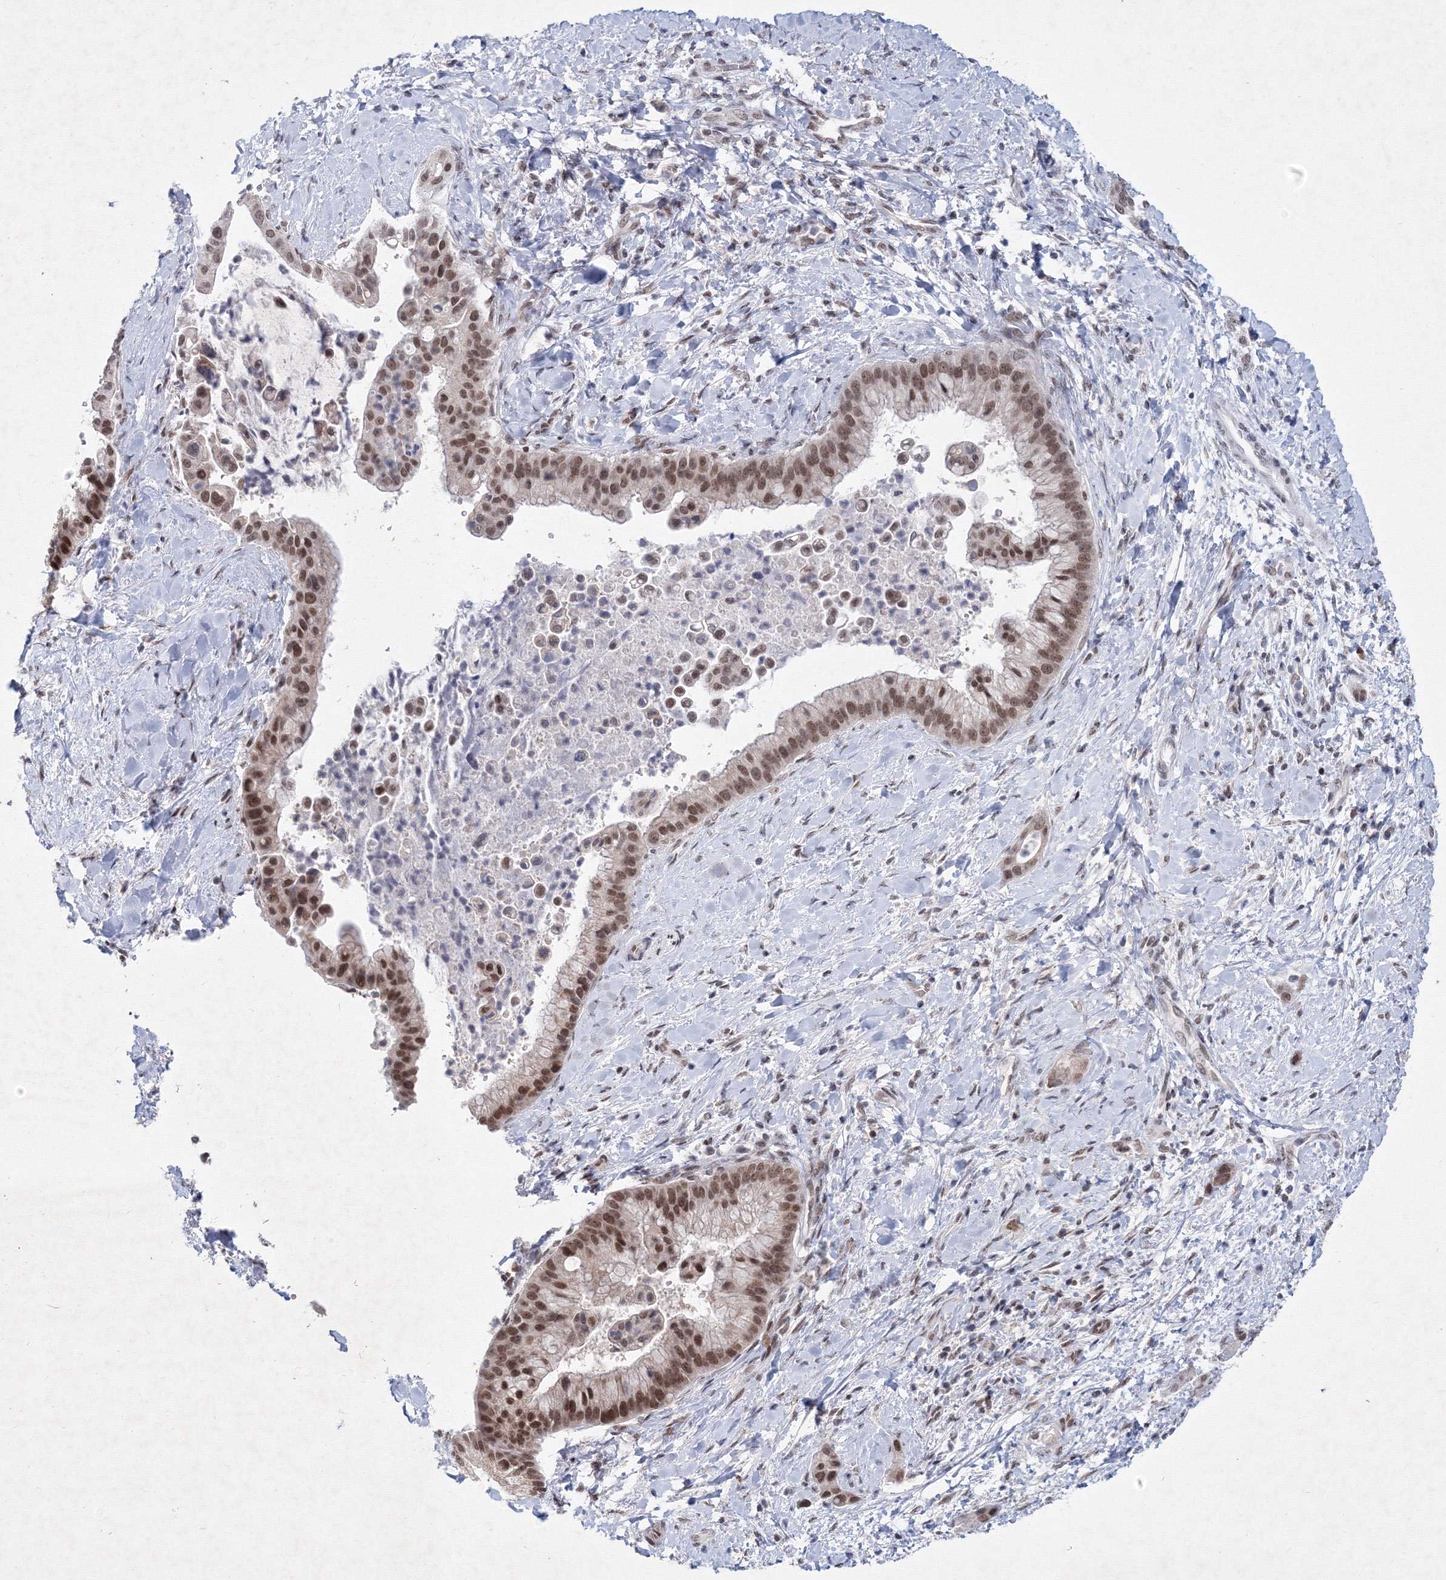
{"staining": {"intensity": "moderate", "quantity": ">75%", "location": "nuclear"}, "tissue": "liver cancer", "cell_type": "Tumor cells", "image_type": "cancer", "snomed": [{"axis": "morphology", "description": "Cholangiocarcinoma"}, {"axis": "topography", "description": "Liver"}], "caption": "An image of human liver cholangiocarcinoma stained for a protein shows moderate nuclear brown staining in tumor cells.", "gene": "SF3B6", "patient": {"sex": "female", "age": 54}}